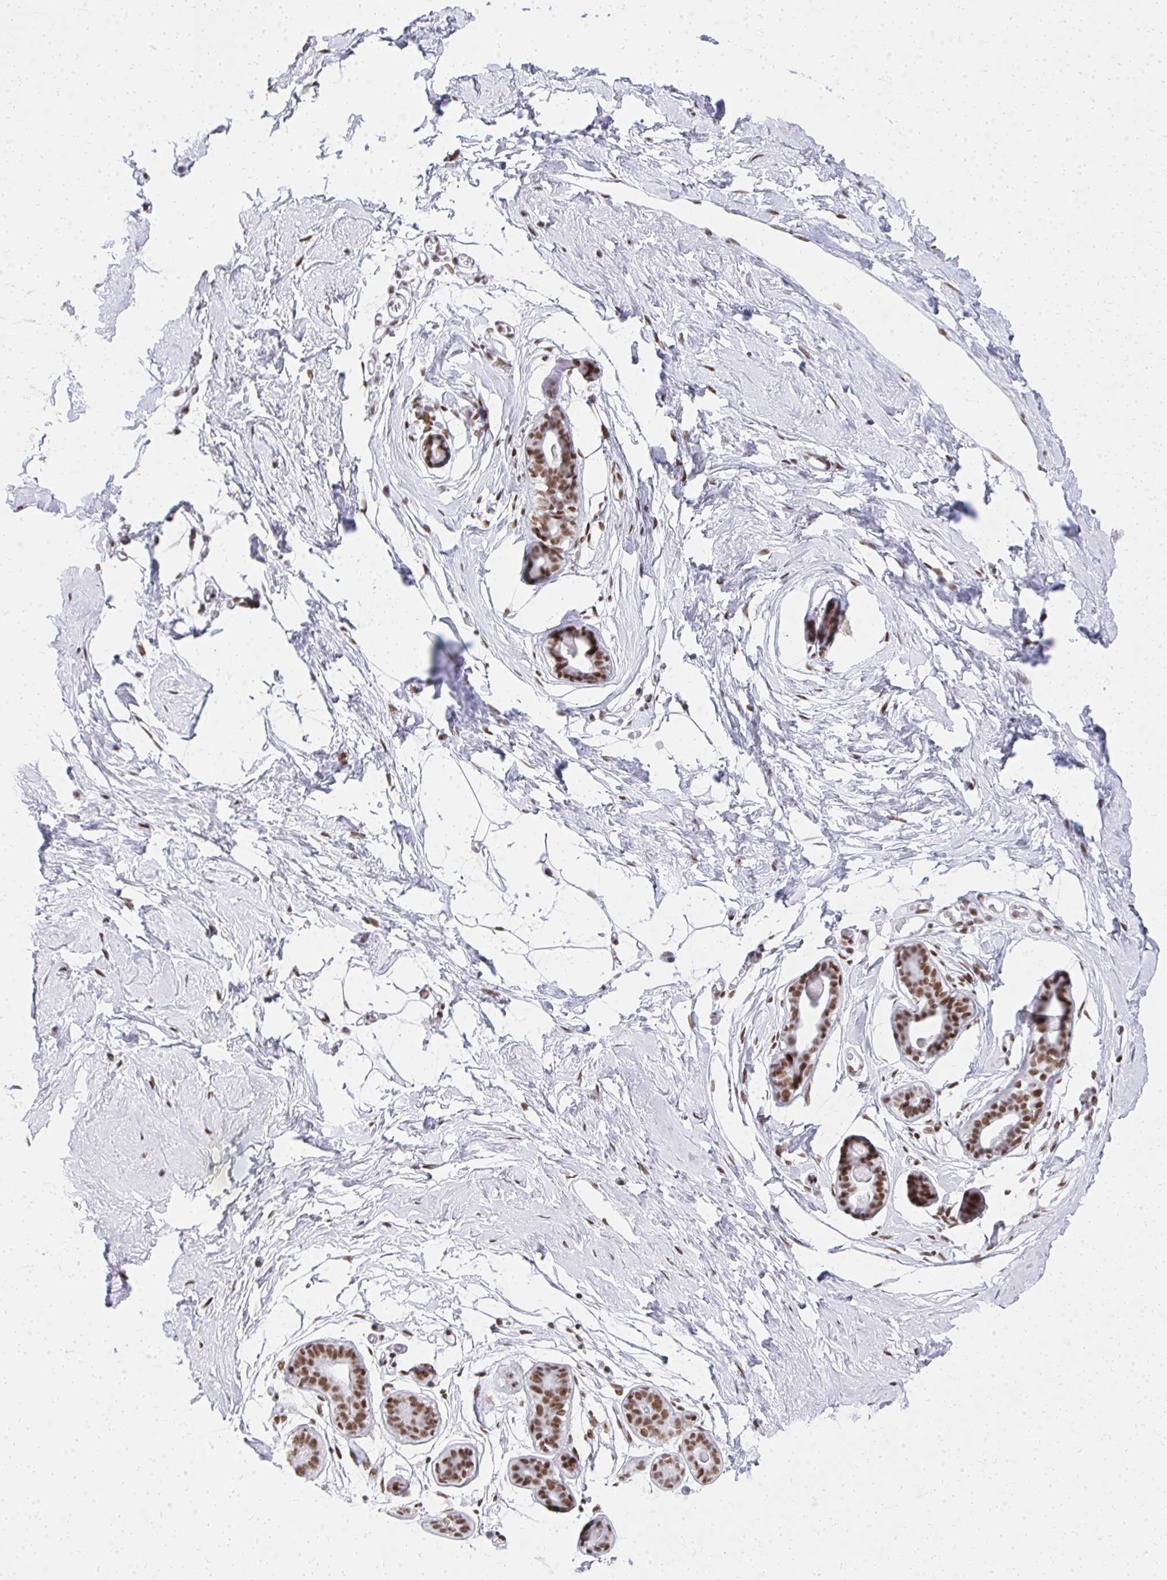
{"staining": {"intensity": "moderate", "quantity": ">75%", "location": "nuclear"}, "tissue": "breast", "cell_type": "Adipocytes", "image_type": "normal", "snomed": [{"axis": "morphology", "description": "Normal tissue, NOS"}, {"axis": "topography", "description": "Breast"}], "caption": "This is an image of immunohistochemistry staining of benign breast, which shows moderate positivity in the nuclear of adipocytes.", "gene": "CREBBP", "patient": {"sex": "female", "age": 45}}